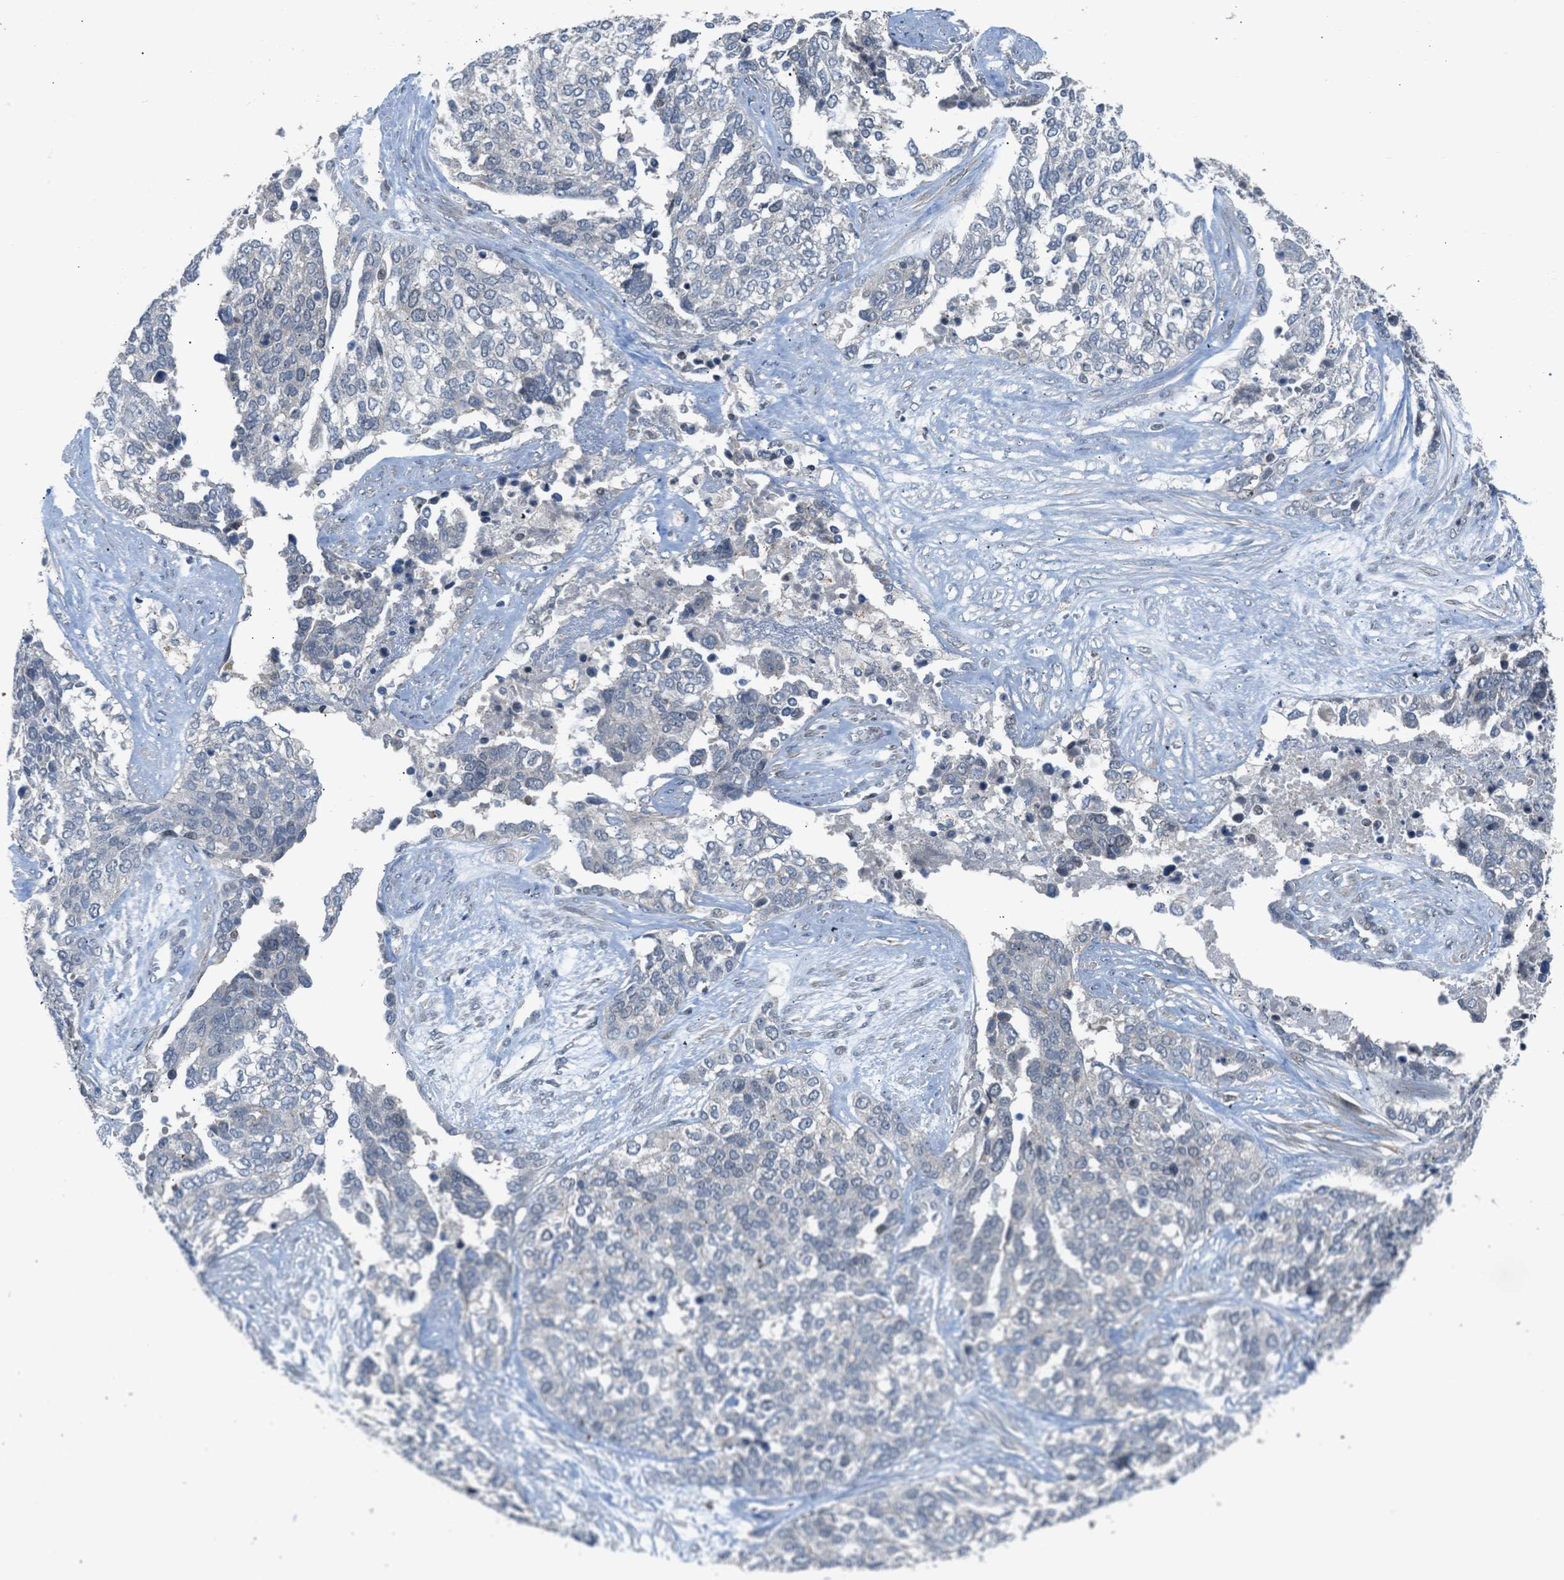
{"staining": {"intensity": "negative", "quantity": "none", "location": "none"}, "tissue": "ovarian cancer", "cell_type": "Tumor cells", "image_type": "cancer", "snomed": [{"axis": "morphology", "description": "Cystadenocarcinoma, serous, NOS"}, {"axis": "topography", "description": "Ovary"}], "caption": "High power microscopy image of an IHC micrograph of ovarian cancer (serous cystadenocarcinoma), revealing no significant expression in tumor cells.", "gene": "TTBK2", "patient": {"sex": "female", "age": 44}}